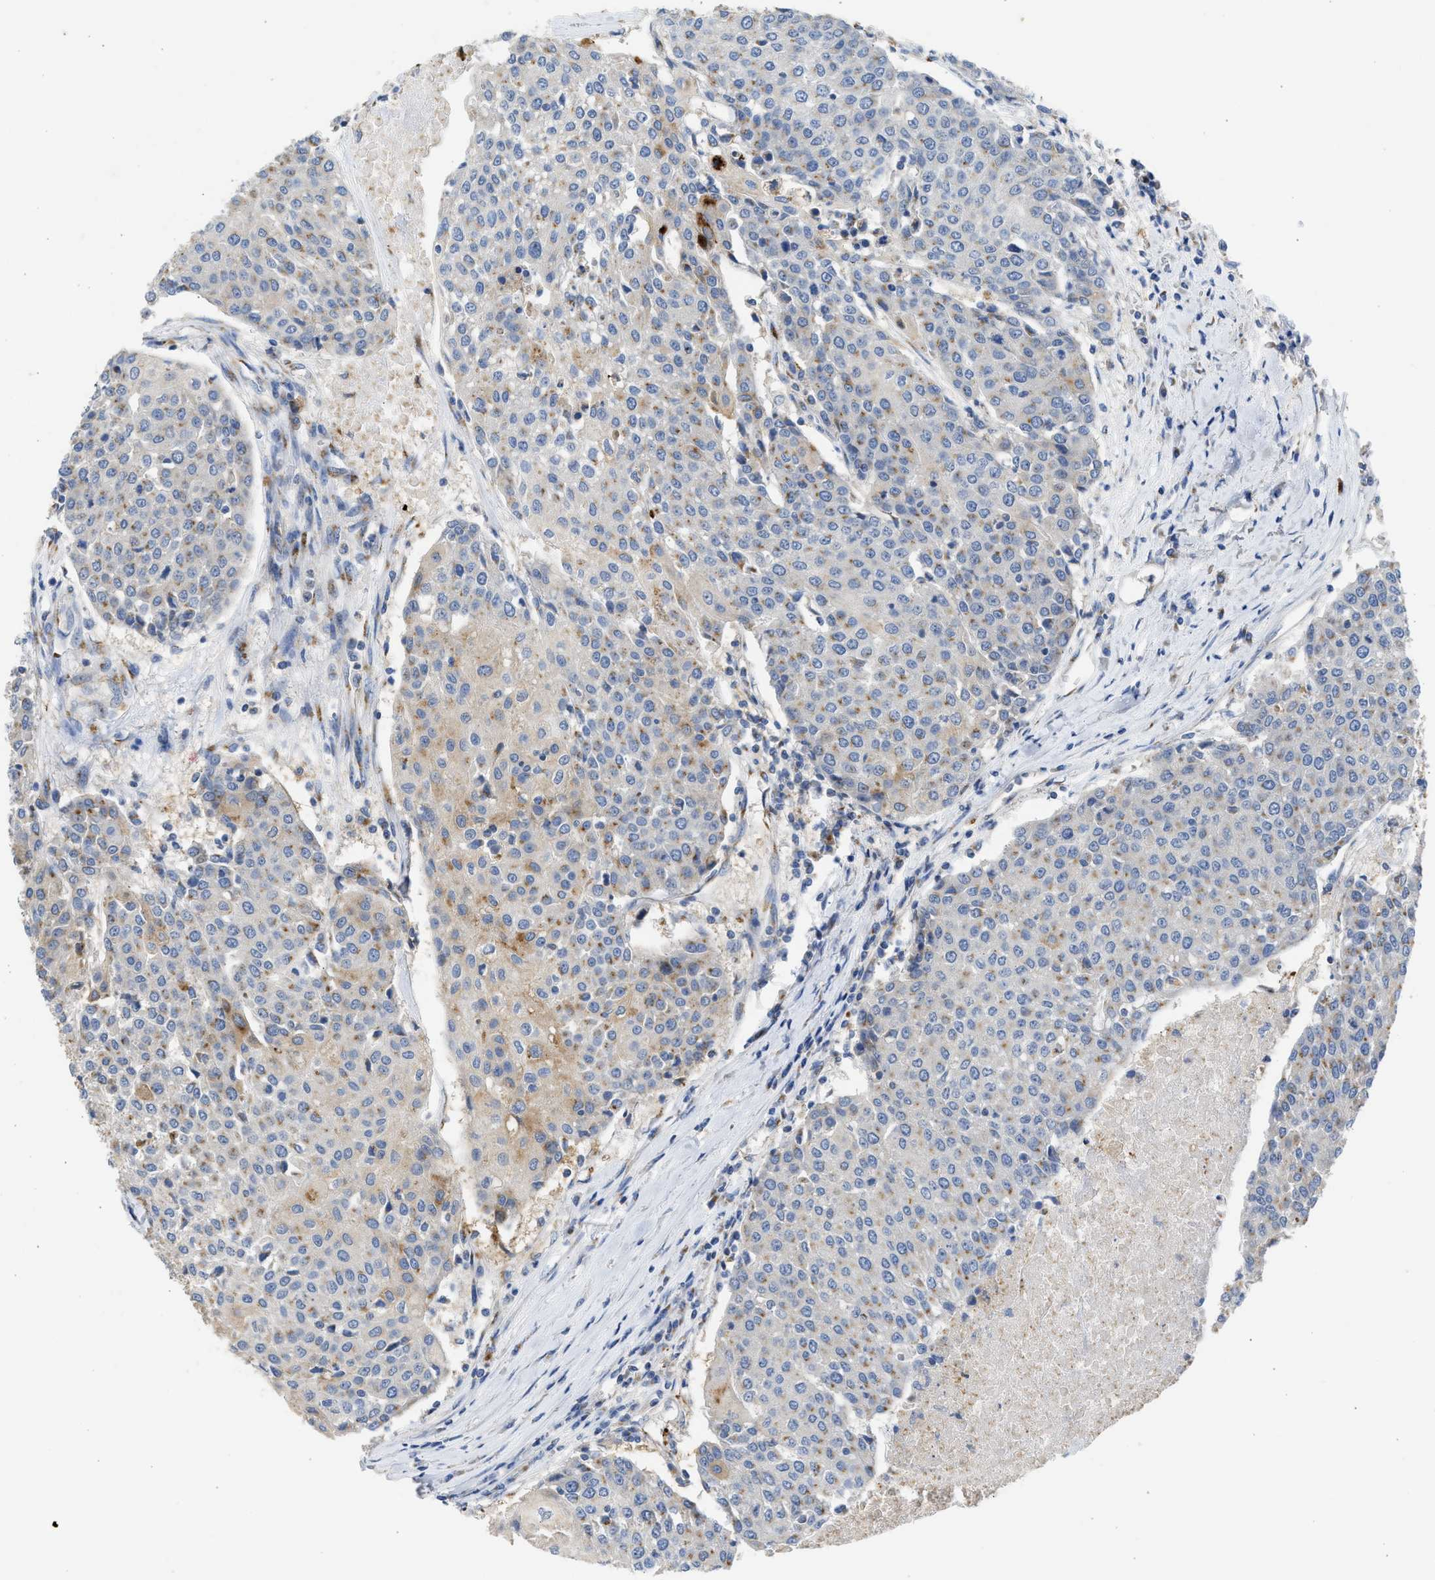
{"staining": {"intensity": "moderate", "quantity": "<25%", "location": "cytoplasmic/membranous"}, "tissue": "urothelial cancer", "cell_type": "Tumor cells", "image_type": "cancer", "snomed": [{"axis": "morphology", "description": "Urothelial carcinoma, High grade"}, {"axis": "topography", "description": "Urinary bladder"}], "caption": "The photomicrograph shows immunohistochemical staining of high-grade urothelial carcinoma. There is moderate cytoplasmic/membranous positivity is appreciated in approximately <25% of tumor cells.", "gene": "IPO8", "patient": {"sex": "female", "age": 85}}